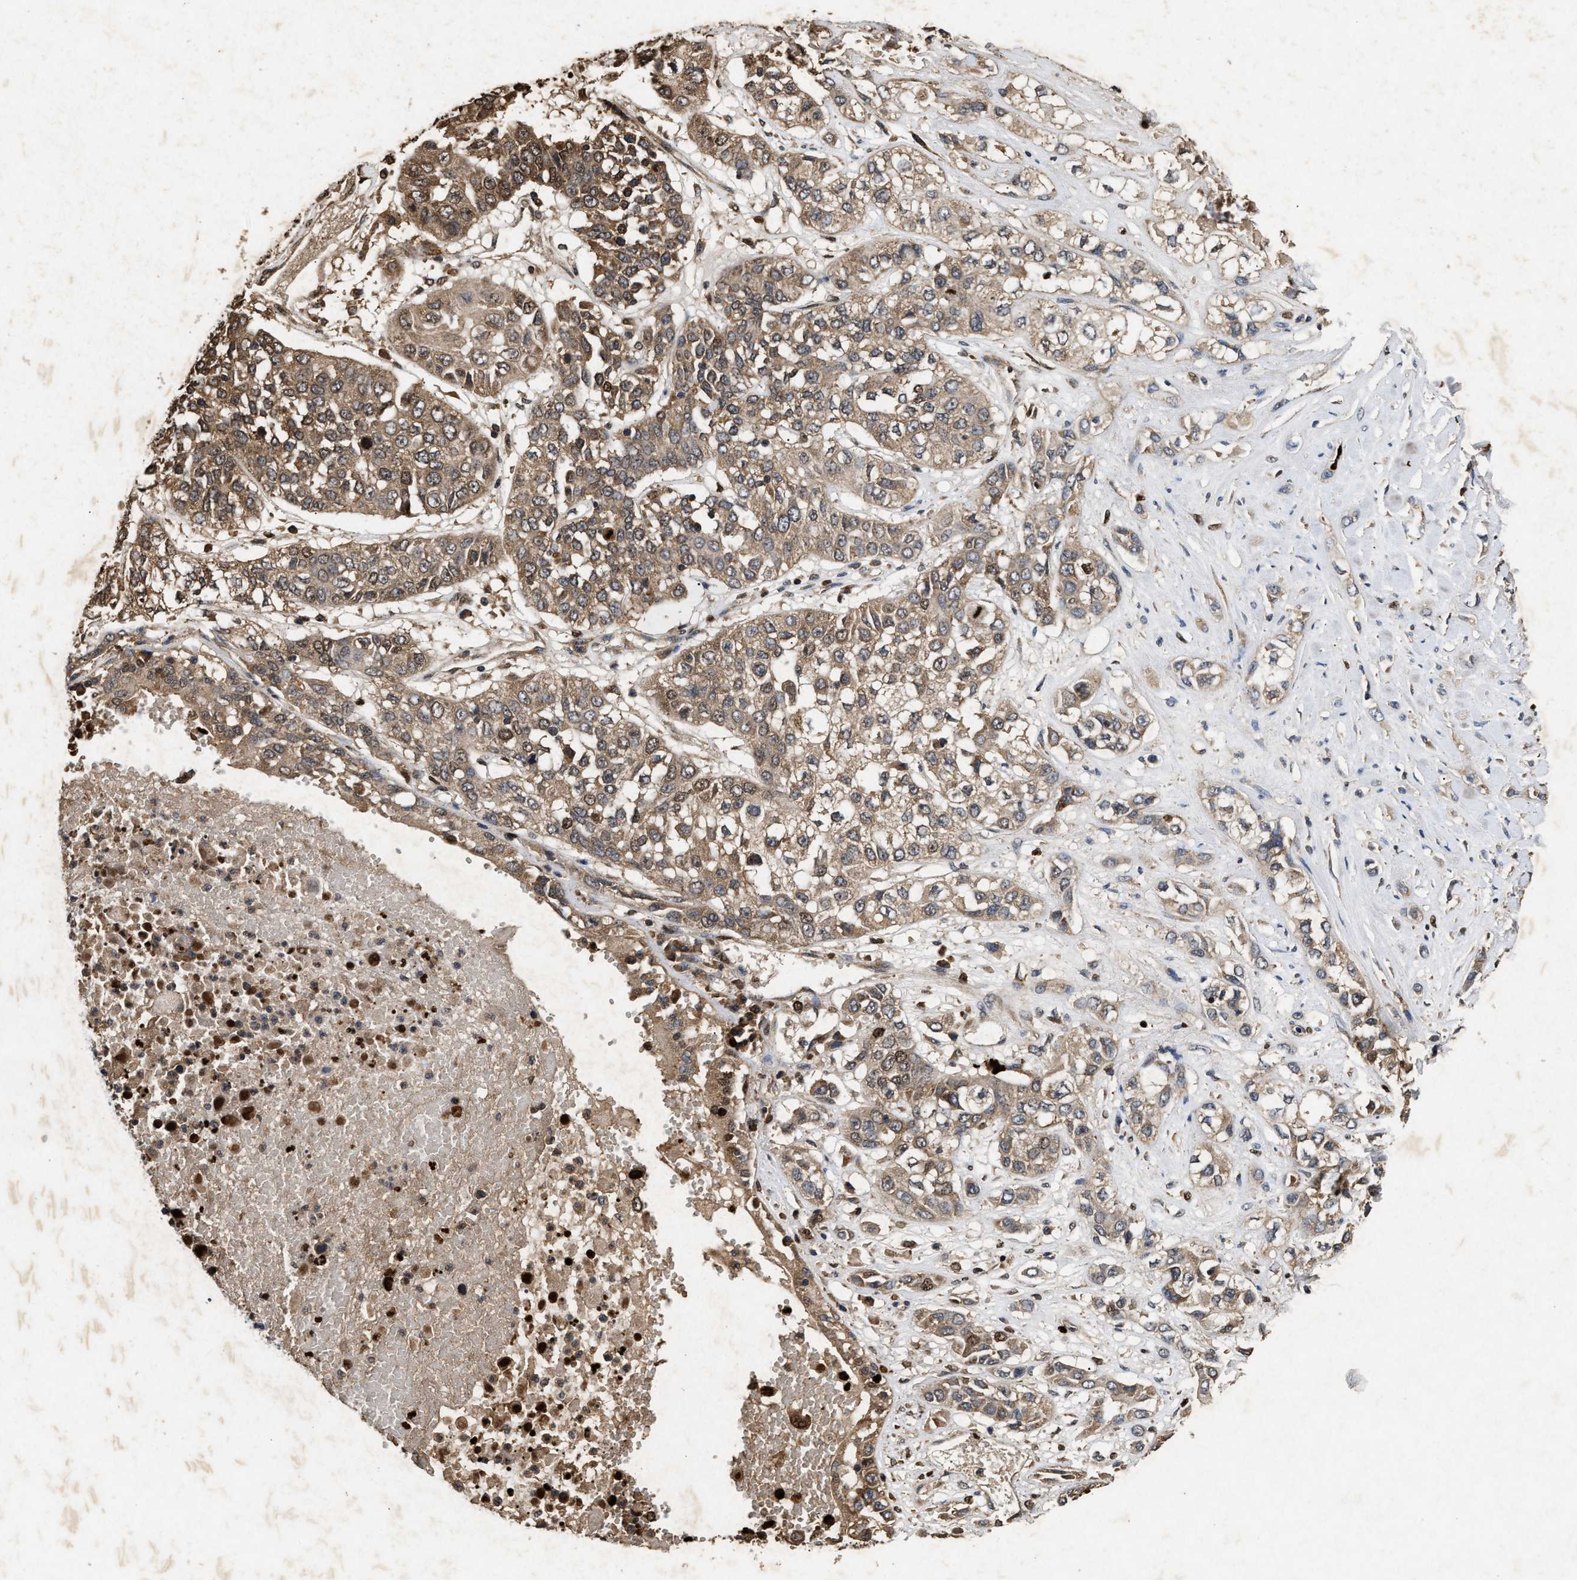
{"staining": {"intensity": "moderate", "quantity": ">75%", "location": "cytoplasmic/membranous"}, "tissue": "lung cancer", "cell_type": "Tumor cells", "image_type": "cancer", "snomed": [{"axis": "morphology", "description": "Squamous cell carcinoma, NOS"}, {"axis": "topography", "description": "Lung"}], "caption": "Approximately >75% of tumor cells in lung cancer (squamous cell carcinoma) display moderate cytoplasmic/membranous protein expression as visualized by brown immunohistochemical staining.", "gene": "PDAP1", "patient": {"sex": "male", "age": 71}}